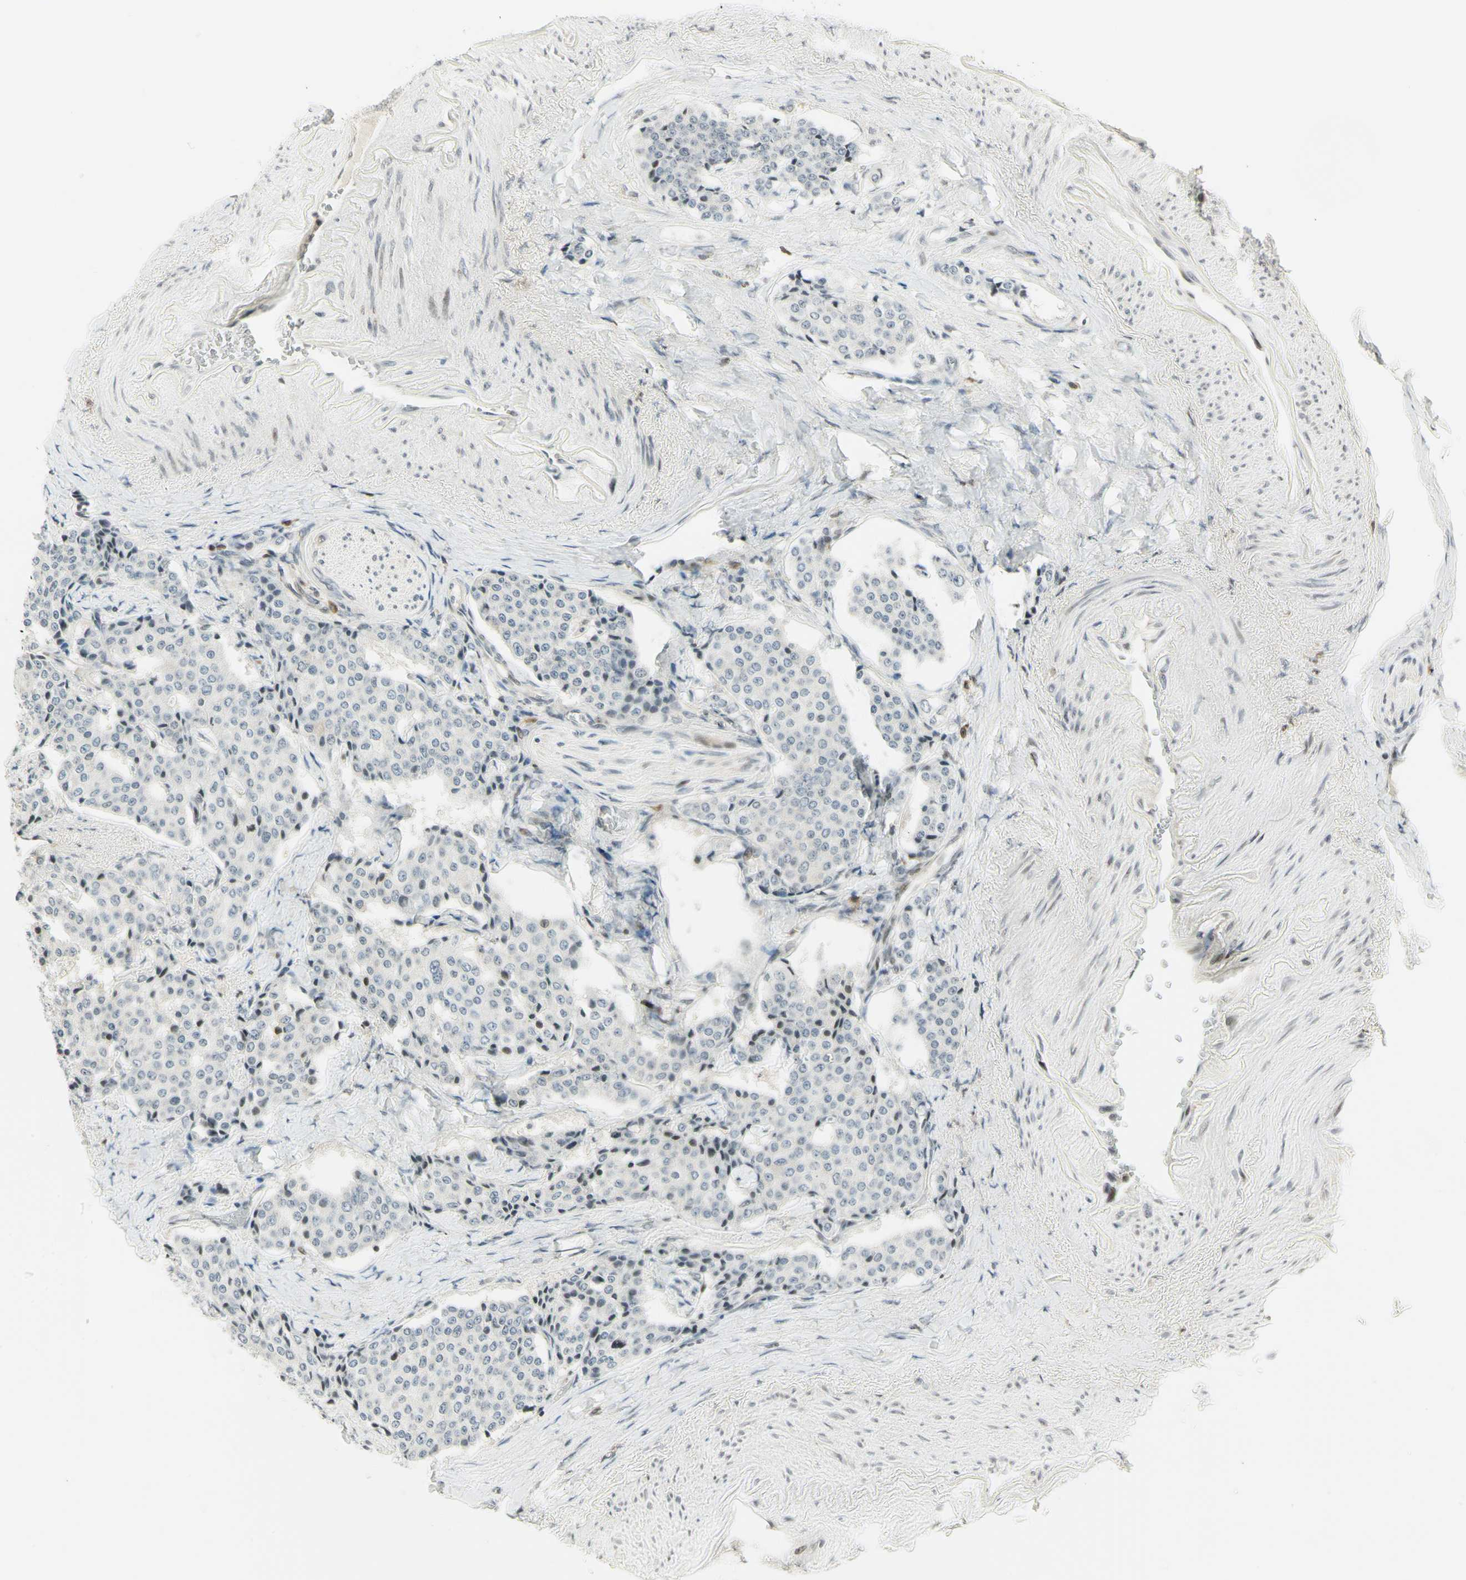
{"staining": {"intensity": "negative", "quantity": "none", "location": "none"}, "tissue": "carcinoid", "cell_type": "Tumor cells", "image_type": "cancer", "snomed": [{"axis": "morphology", "description": "Carcinoid, malignant, NOS"}, {"axis": "topography", "description": "Colon"}], "caption": "Human carcinoid (malignant) stained for a protein using immunohistochemistry (IHC) exhibits no staining in tumor cells.", "gene": "TPT1", "patient": {"sex": "female", "age": 61}}